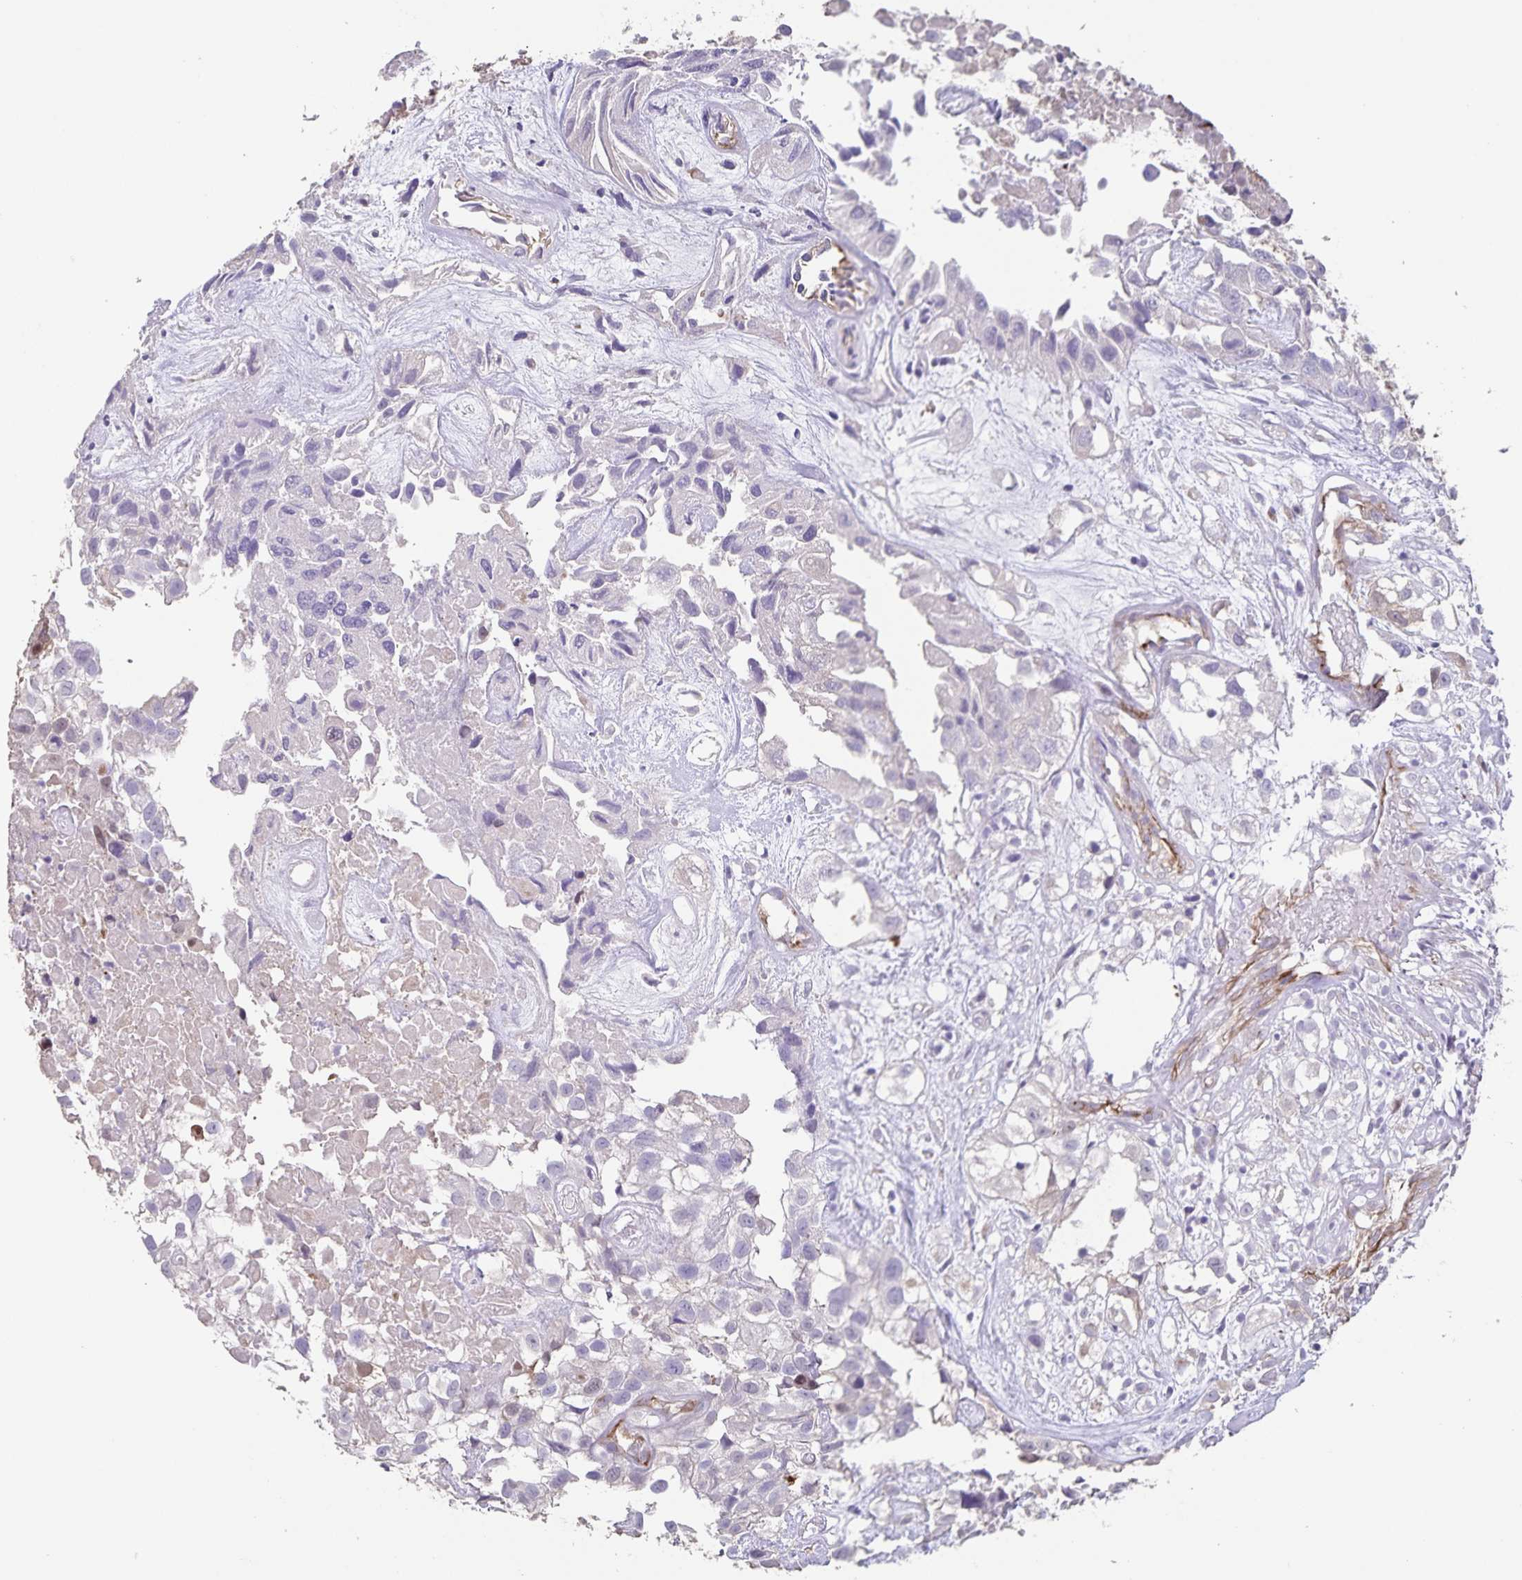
{"staining": {"intensity": "negative", "quantity": "none", "location": "none"}, "tissue": "urothelial cancer", "cell_type": "Tumor cells", "image_type": "cancer", "snomed": [{"axis": "morphology", "description": "Urothelial carcinoma, High grade"}, {"axis": "topography", "description": "Urinary bladder"}], "caption": "Tumor cells are negative for brown protein staining in urothelial cancer. The staining was performed using DAB to visualize the protein expression in brown, while the nuclei were stained in blue with hematoxylin (Magnification: 20x).", "gene": "SYNM", "patient": {"sex": "male", "age": 56}}